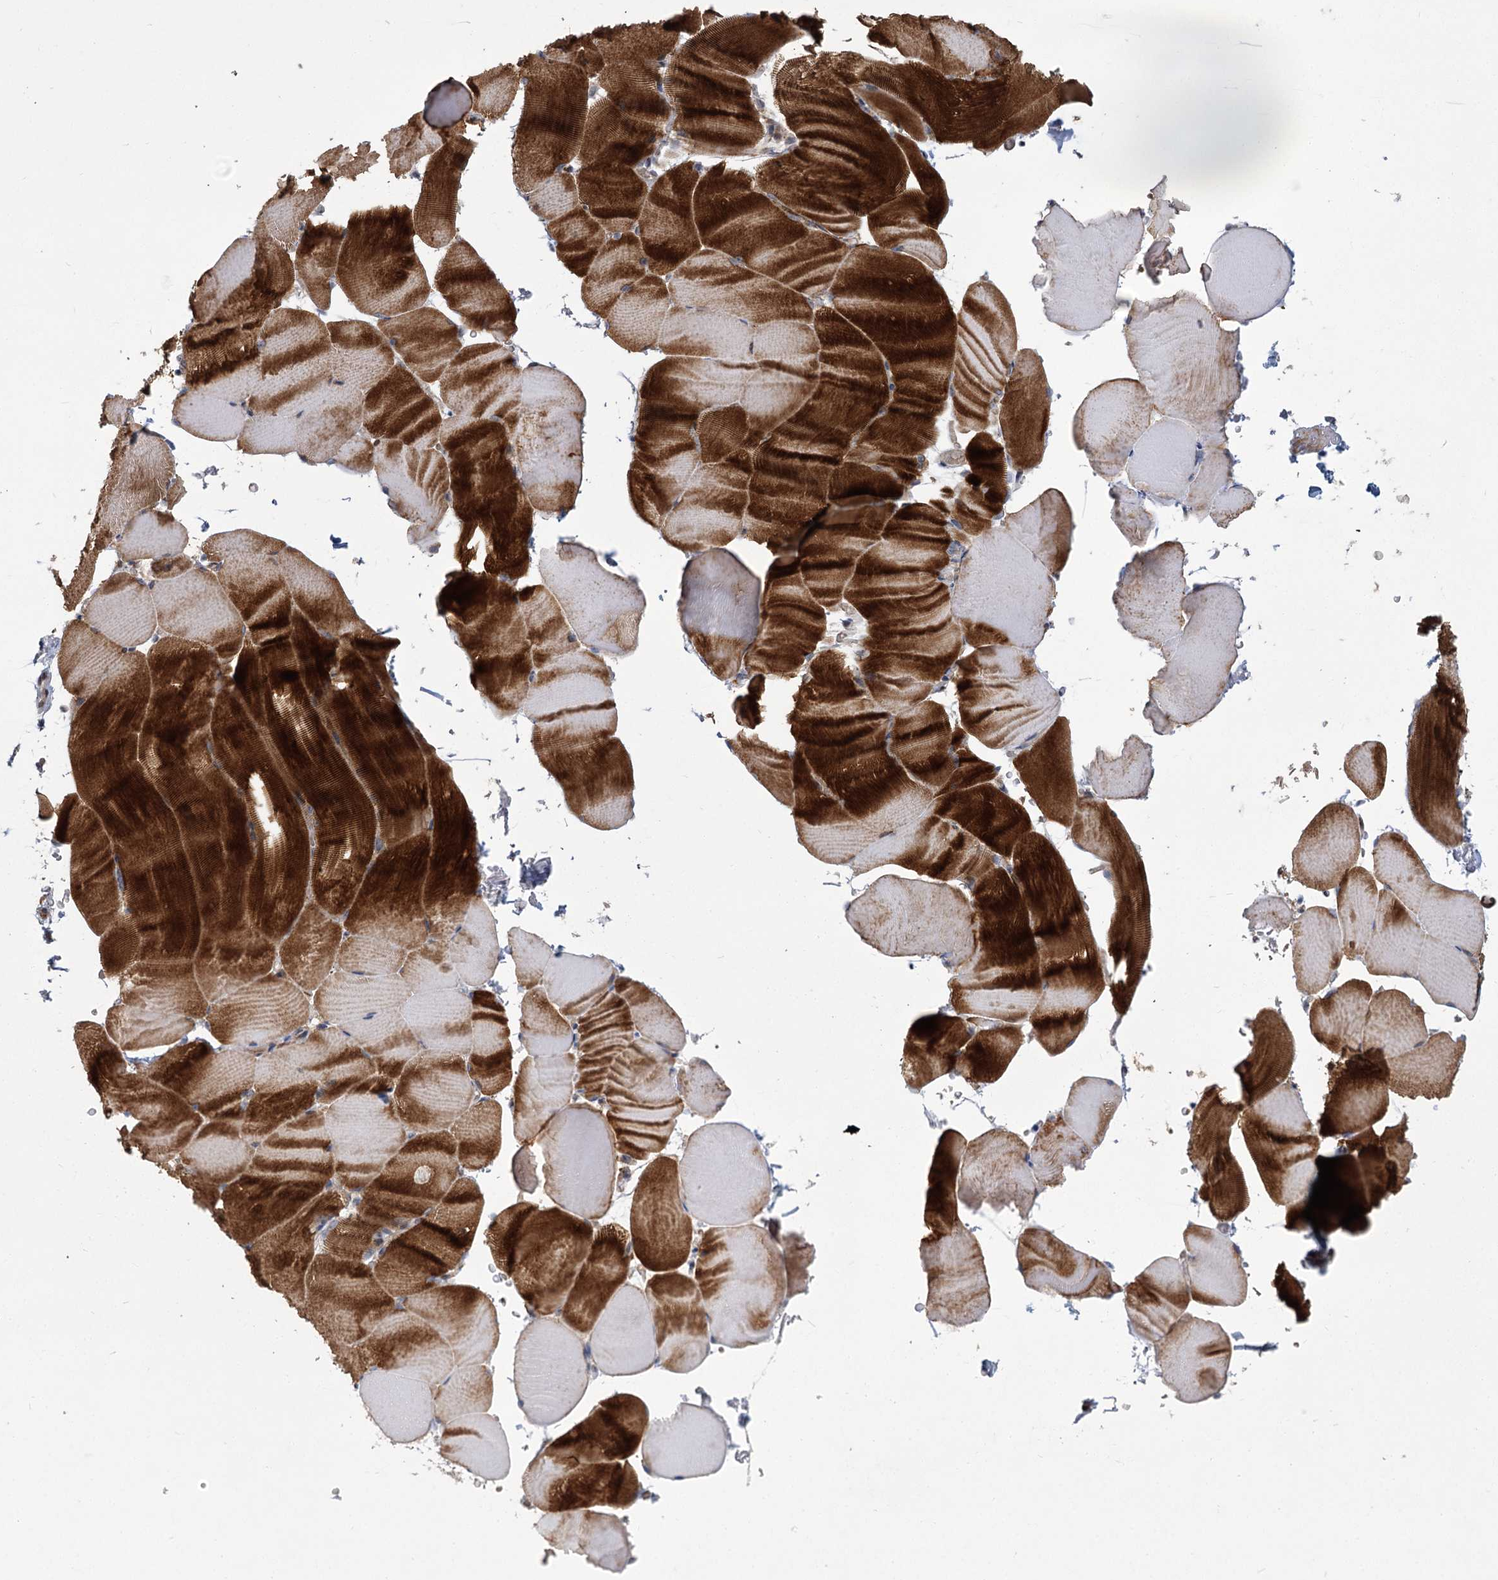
{"staining": {"intensity": "strong", "quantity": "25%-75%", "location": "cytoplasmic/membranous"}, "tissue": "skeletal muscle", "cell_type": "Myocytes", "image_type": "normal", "snomed": [{"axis": "morphology", "description": "Normal tissue, NOS"}, {"axis": "topography", "description": "Skeletal muscle"}, {"axis": "topography", "description": "Parathyroid gland"}], "caption": "IHC (DAB) staining of normal skeletal muscle demonstrates strong cytoplasmic/membranous protein expression in approximately 25%-75% of myocytes. (DAB IHC, brown staining for protein, blue staining for nuclei).", "gene": "GCNT4", "patient": {"sex": "female", "age": 37}}